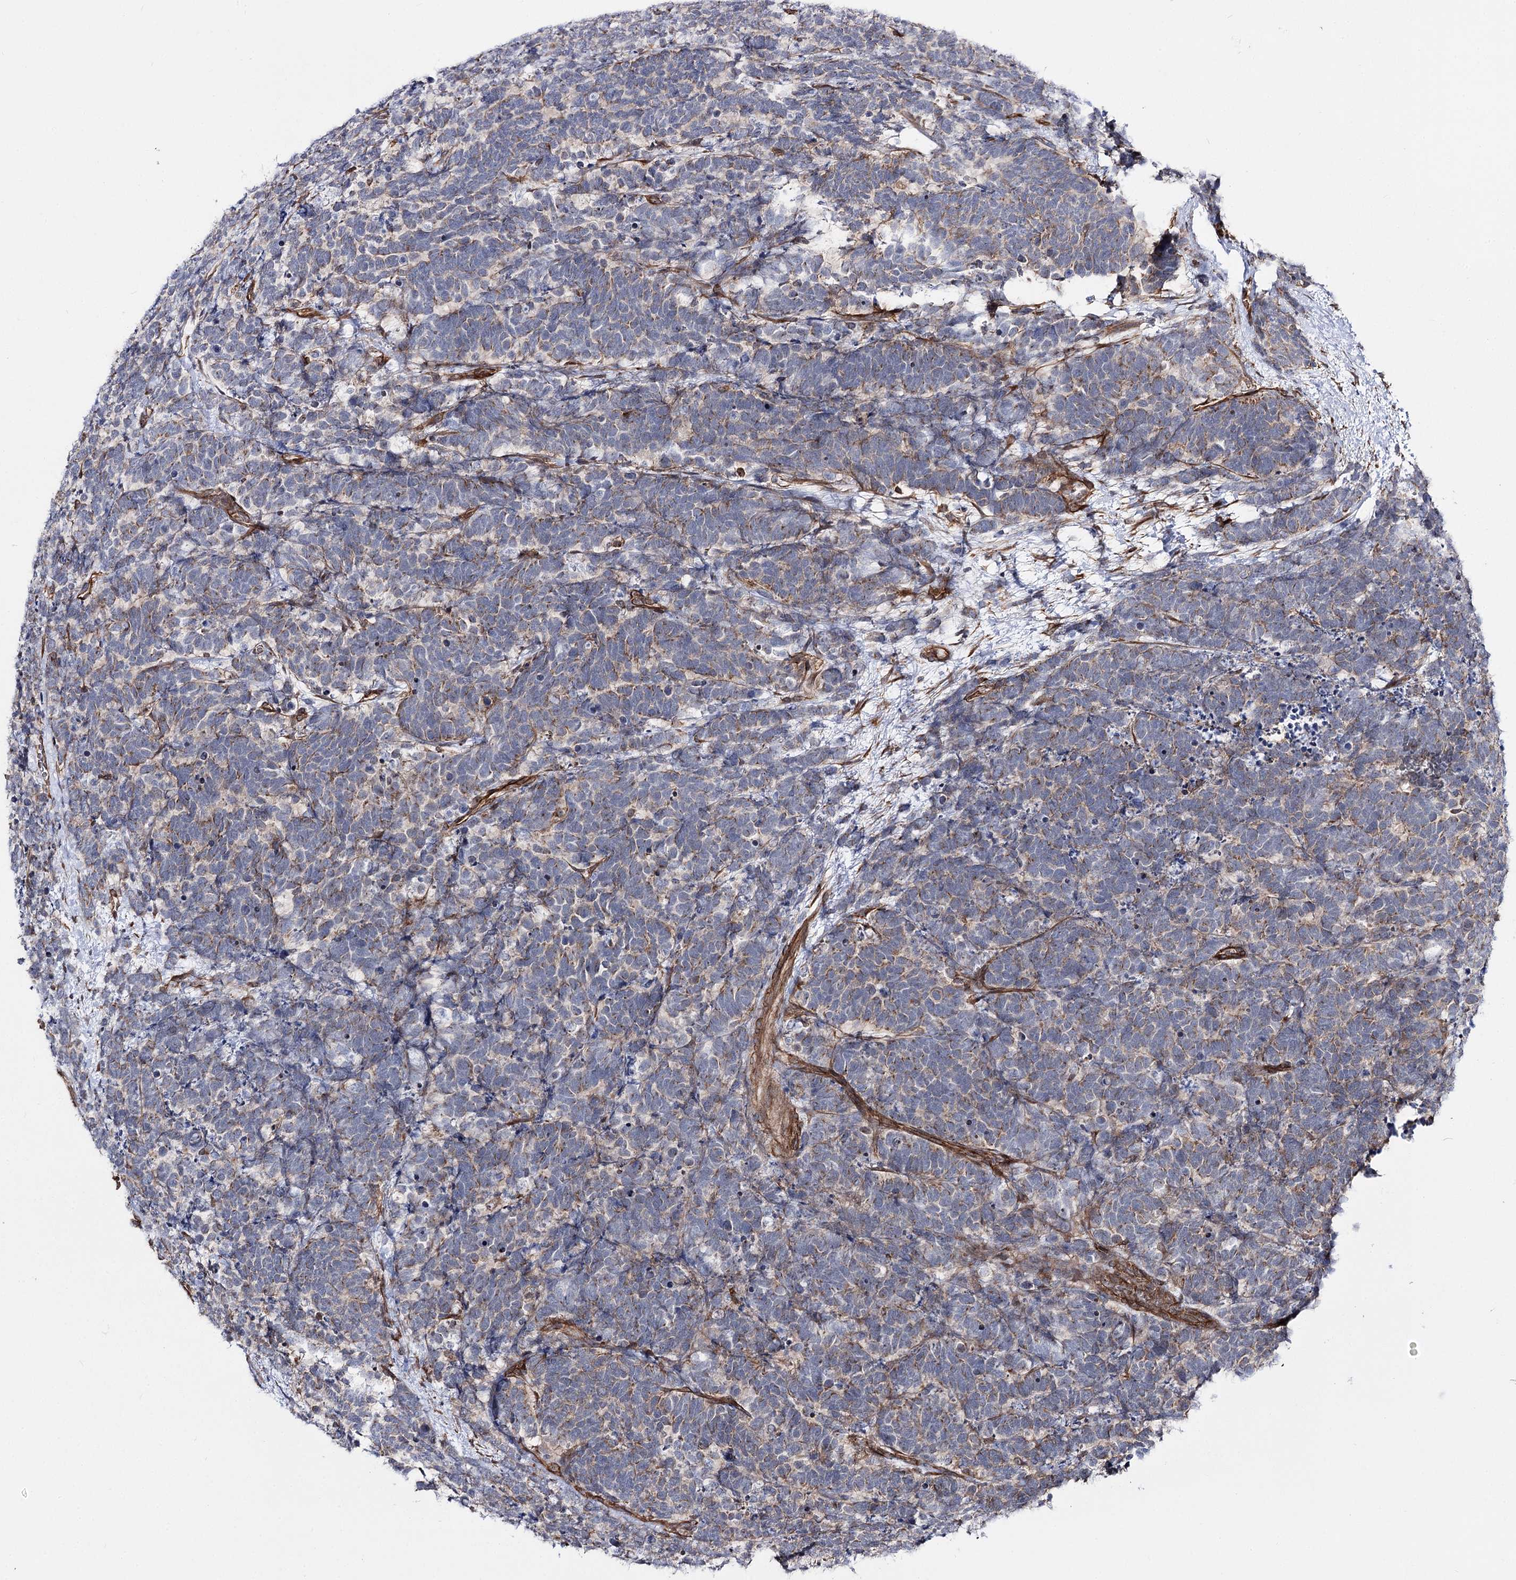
{"staining": {"intensity": "weak", "quantity": "<25%", "location": "cytoplasmic/membranous"}, "tissue": "carcinoid", "cell_type": "Tumor cells", "image_type": "cancer", "snomed": [{"axis": "morphology", "description": "Carcinoma, NOS"}, {"axis": "morphology", "description": "Carcinoid, malignant, NOS"}, {"axis": "topography", "description": "Urinary bladder"}], "caption": "The IHC histopathology image has no significant expression in tumor cells of carcinoid tissue.", "gene": "SH3BP5L", "patient": {"sex": "male", "age": 57}}